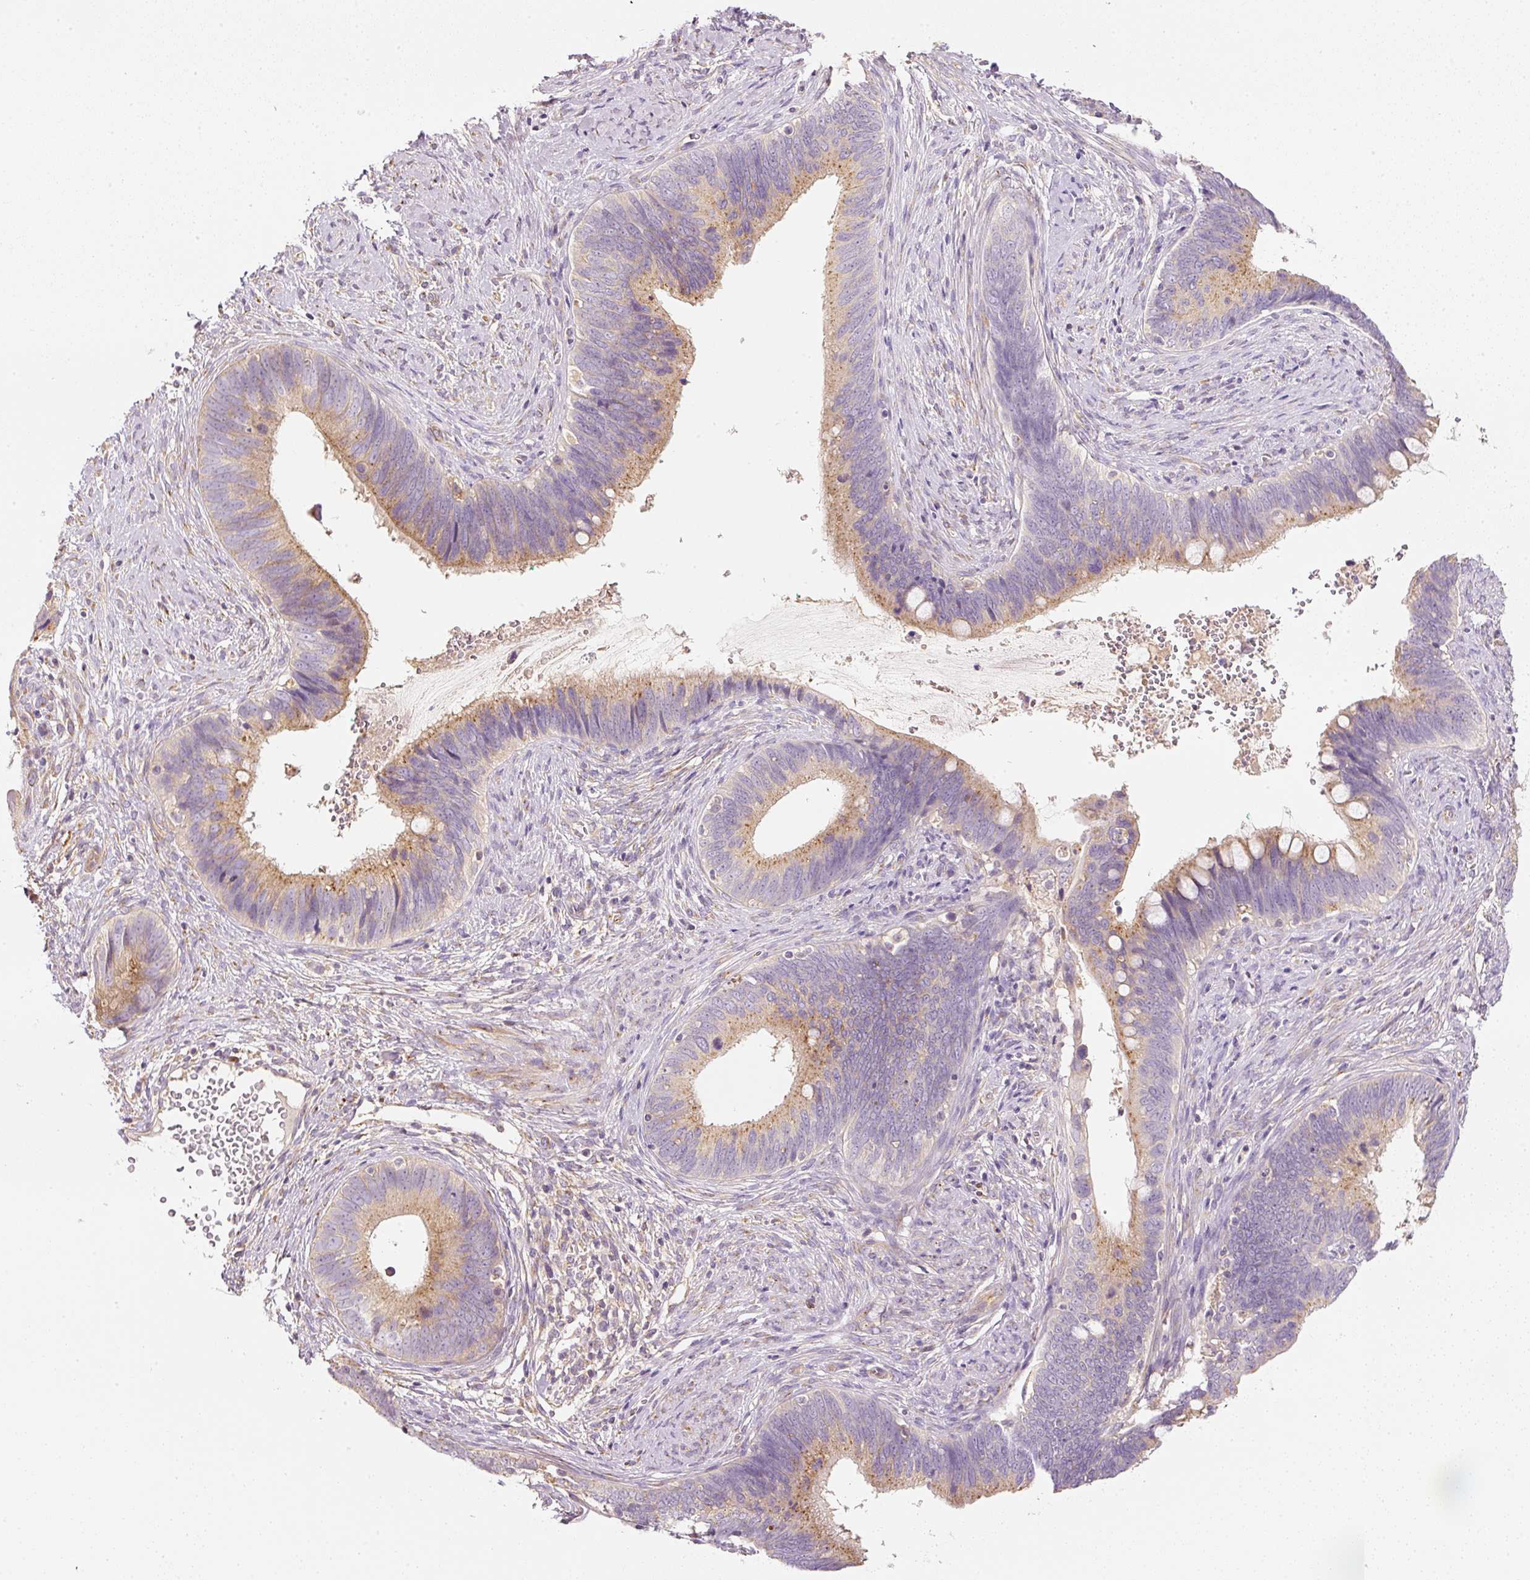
{"staining": {"intensity": "moderate", "quantity": "25%-75%", "location": "cytoplasmic/membranous"}, "tissue": "cervical cancer", "cell_type": "Tumor cells", "image_type": "cancer", "snomed": [{"axis": "morphology", "description": "Adenocarcinoma, NOS"}, {"axis": "topography", "description": "Cervix"}], "caption": "Brown immunohistochemical staining in human cervical cancer displays moderate cytoplasmic/membranous positivity in approximately 25%-75% of tumor cells.", "gene": "RNF167", "patient": {"sex": "female", "age": 42}}